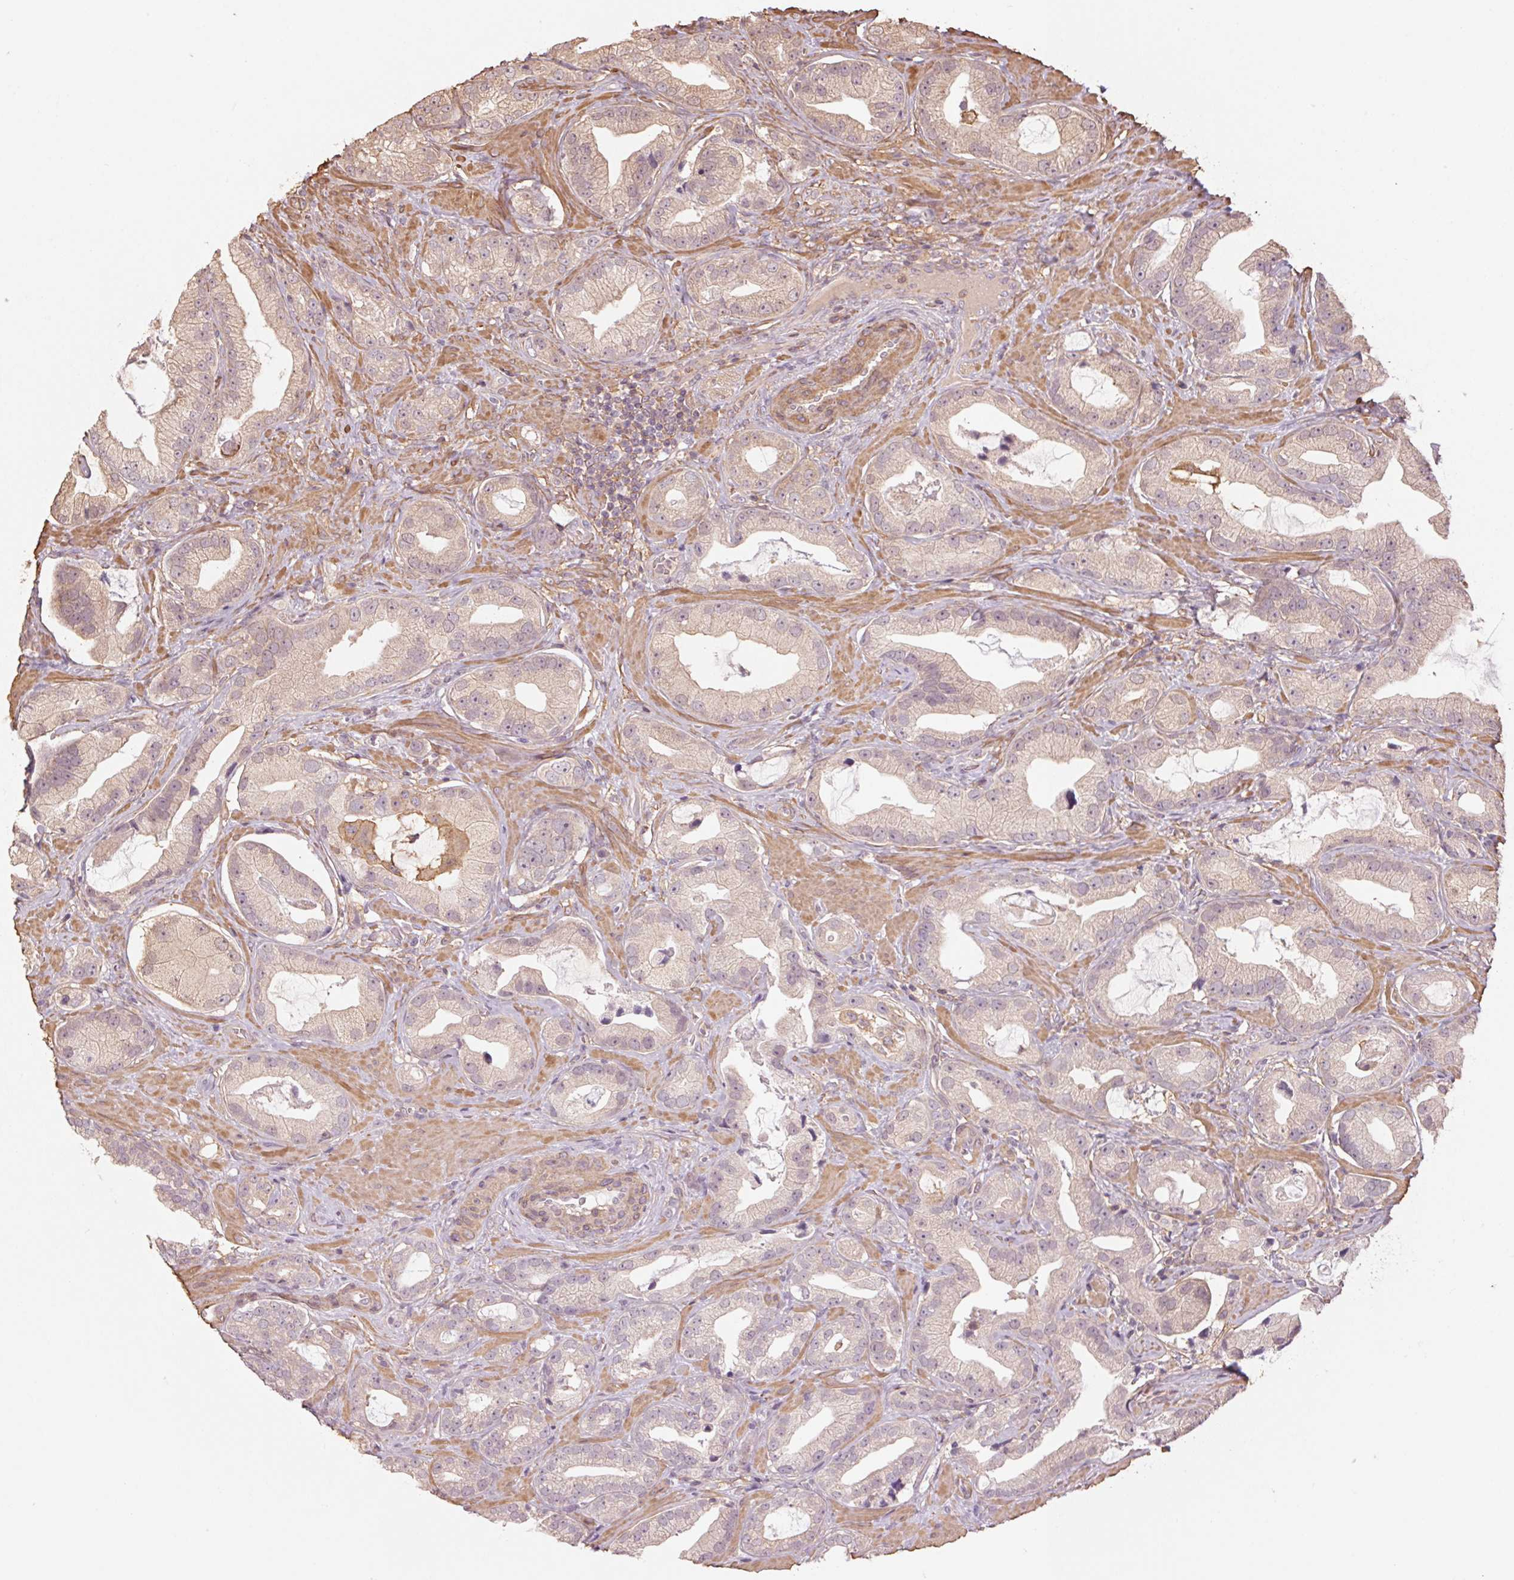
{"staining": {"intensity": "weak", "quantity": "25%-75%", "location": "cytoplasmic/membranous"}, "tissue": "prostate cancer", "cell_type": "Tumor cells", "image_type": "cancer", "snomed": [{"axis": "morphology", "description": "Adenocarcinoma, Low grade"}, {"axis": "topography", "description": "Prostate"}], "caption": "Prostate cancer (low-grade adenocarcinoma) tissue displays weak cytoplasmic/membranous staining in about 25%-75% of tumor cells, visualized by immunohistochemistry.", "gene": "QDPR", "patient": {"sex": "male", "age": 62}}